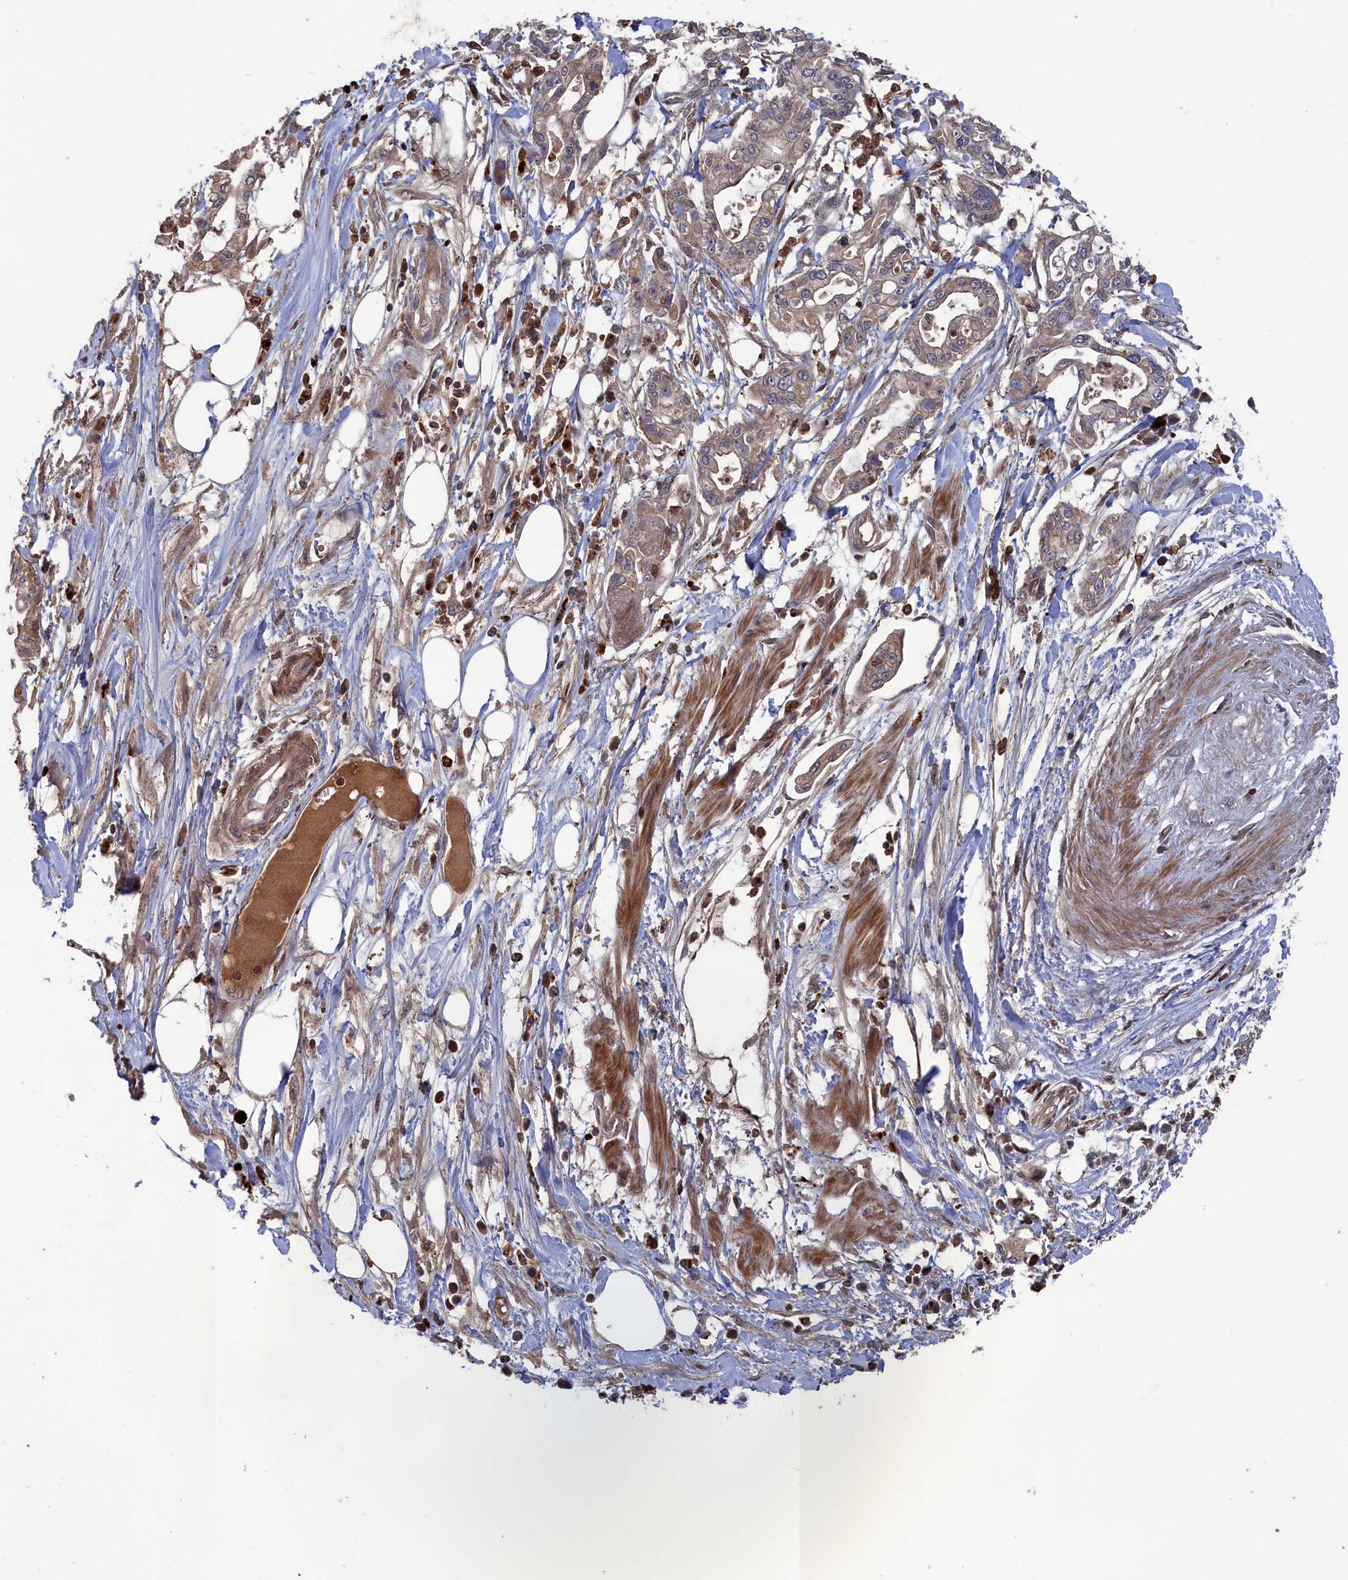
{"staining": {"intensity": "moderate", "quantity": "25%-75%", "location": "cytoplasmic/membranous,nuclear"}, "tissue": "pancreatic cancer", "cell_type": "Tumor cells", "image_type": "cancer", "snomed": [{"axis": "morphology", "description": "Adenocarcinoma, NOS"}, {"axis": "topography", "description": "Pancreas"}], "caption": "Protein expression analysis of human adenocarcinoma (pancreatic) reveals moderate cytoplasmic/membranous and nuclear positivity in approximately 25%-75% of tumor cells. (DAB (3,3'-diaminobenzidine) IHC with brightfield microscopy, high magnification).", "gene": "PLA2G15", "patient": {"sex": "male", "age": 68}}